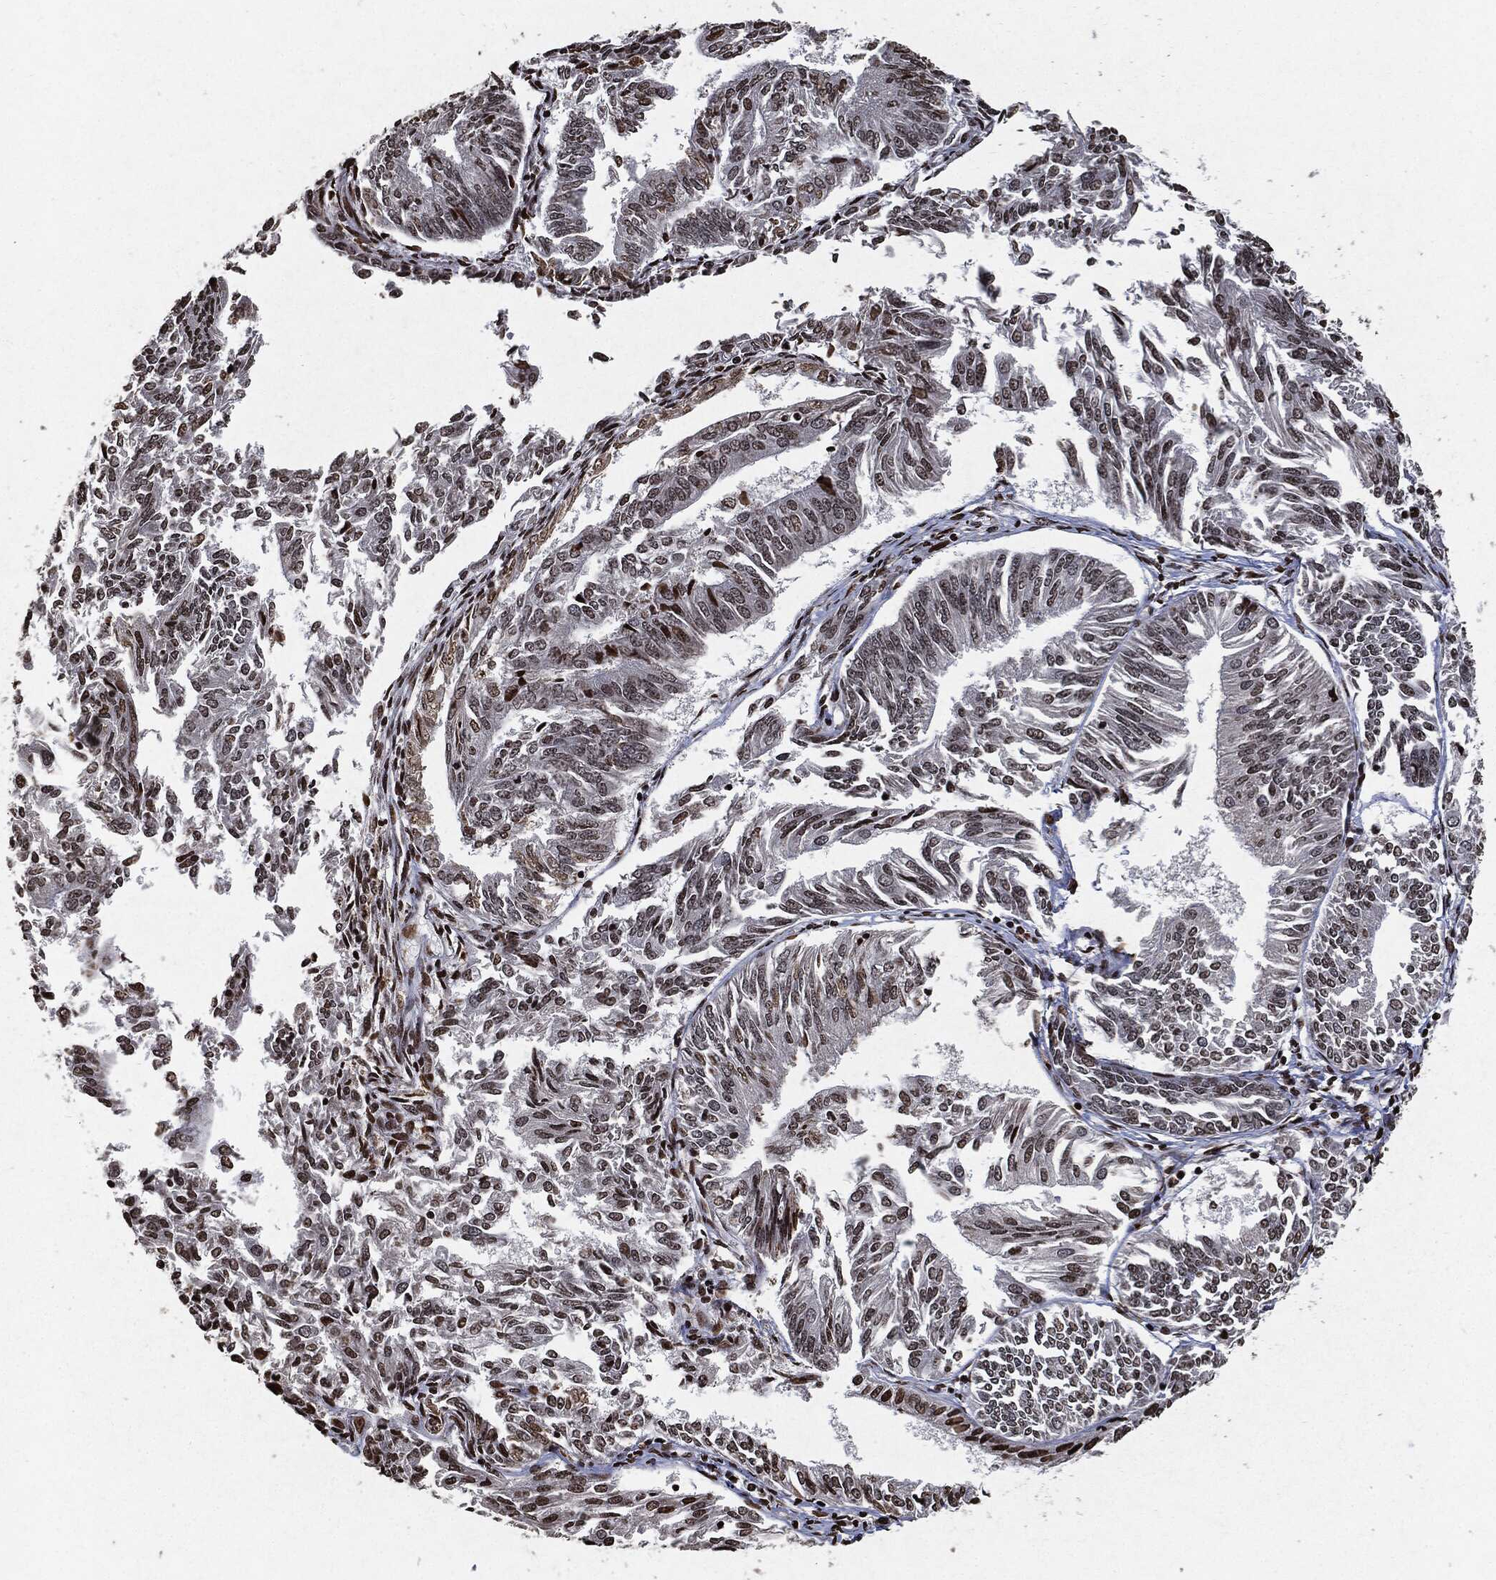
{"staining": {"intensity": "moderate", "quantity": "<25%", "location": "nuclear"}, "tissue": "endometrial cancer", "cell_type": "Tumor cells", "image_type": "cancer", "snomed": [{"axis": "morphology", "description": "Adenocarcinoma, NOS"}, {"axis": "topography", "description": "Endometrium"}], "caption": "Protein expression analysis of endometrial adenocarcinoma reveals moderate nuclear positivity in approximately <25% of tumor cells.", "gene": "JUN", "patient": {"sex": "female", "age": 58}}